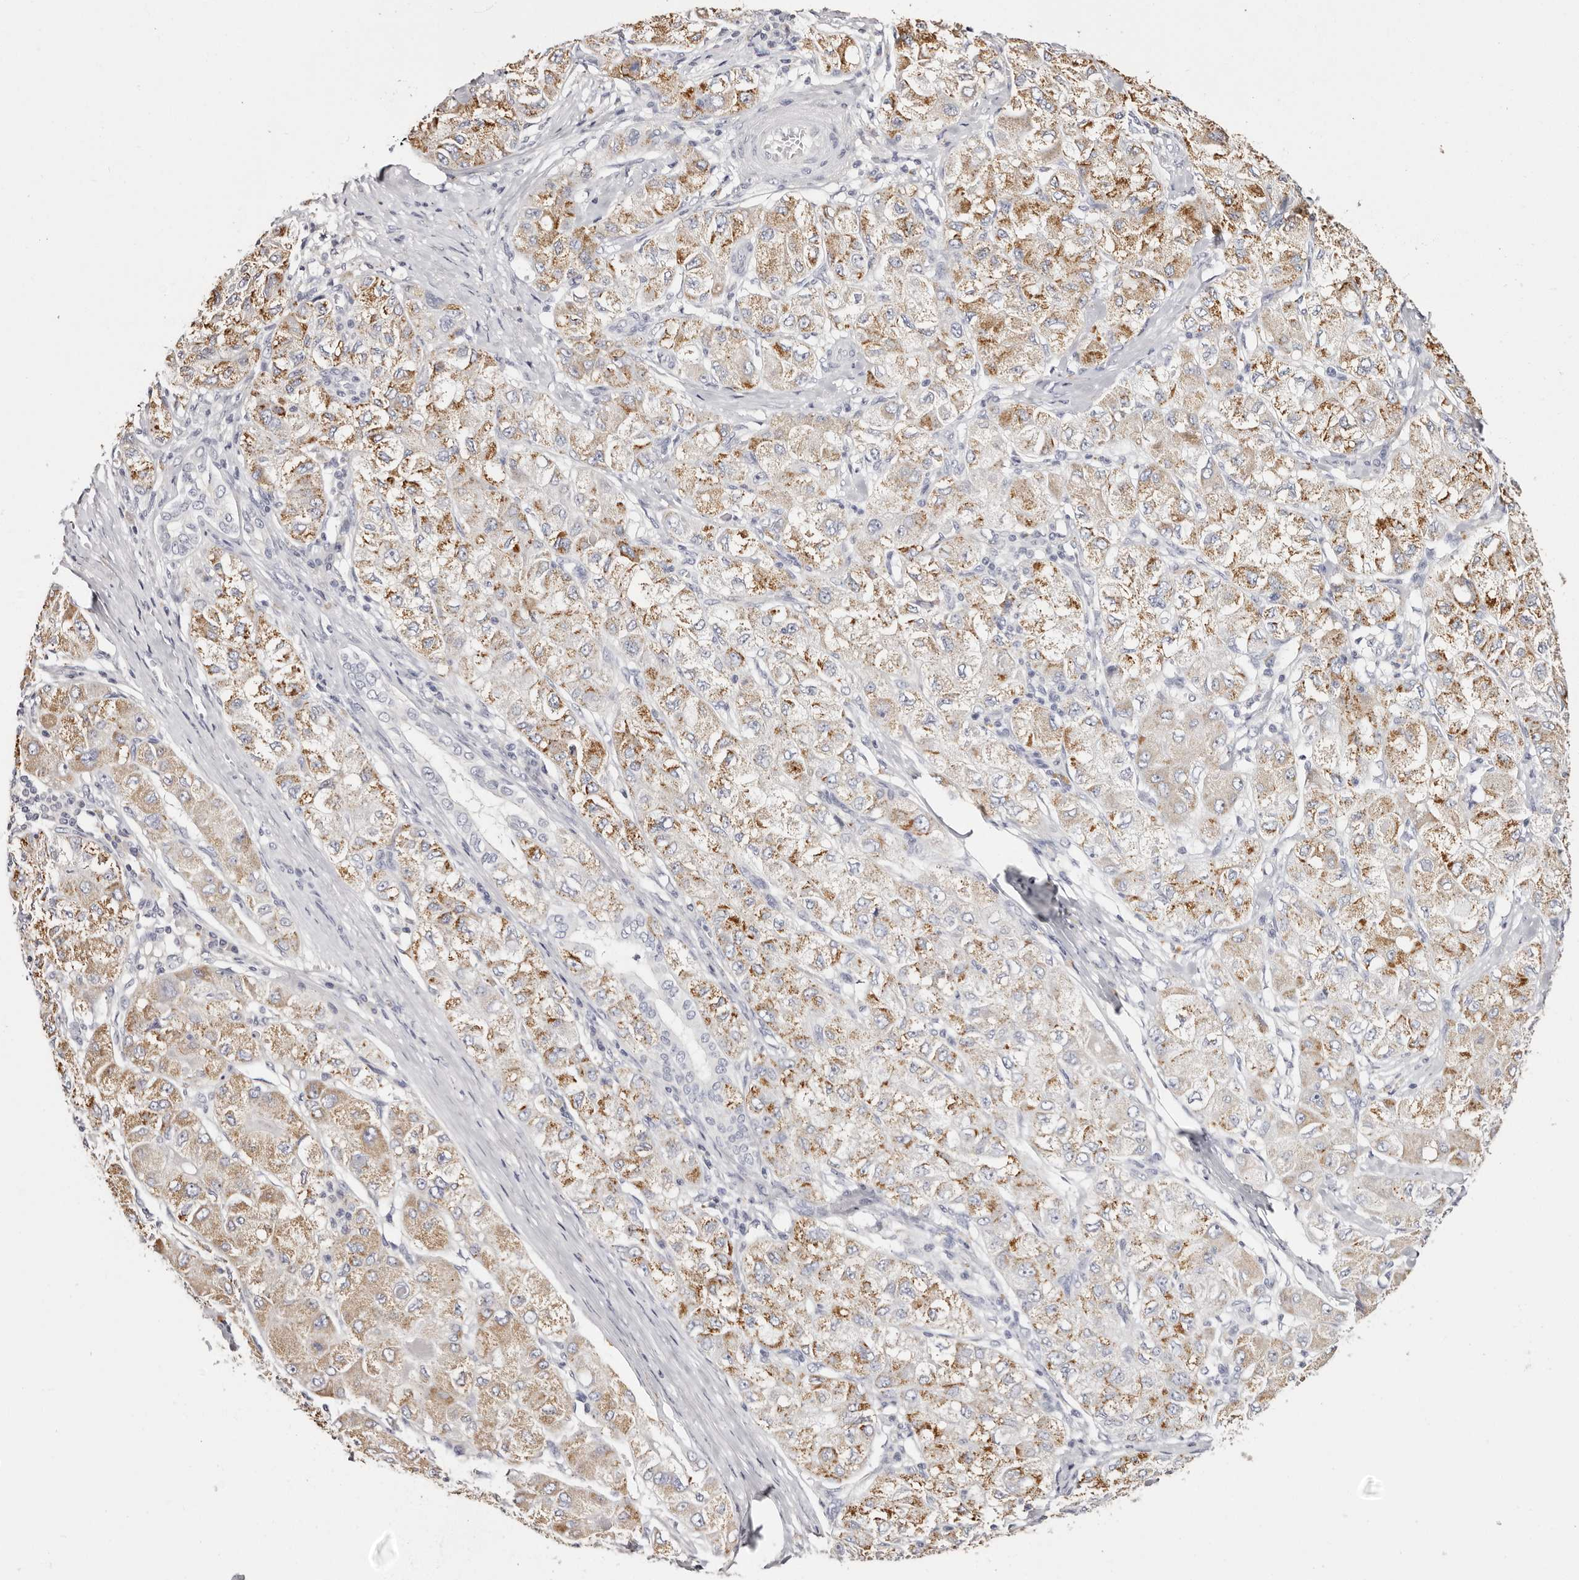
{"staining": {"intensity": "moderate", "quantity": ">75%", "location": "cytoplasmic/membranous"}, "tissue": "liver cancer", "cell_type": "Tumor cells", "image_type": "cancer", "snomed": [{"axis": "morphology", "description": "Carcinoma, Hepatocellular, NOS"}, {"axis": "topography", "description": "Liver"}], "caption": "The immunohistochemical stain highlights moderate cytoplasmic/membranous expression in tumor cells of liver cancer tissue.", "gene": "ROM1", "patient": {"sex": "male", "age": 80}}